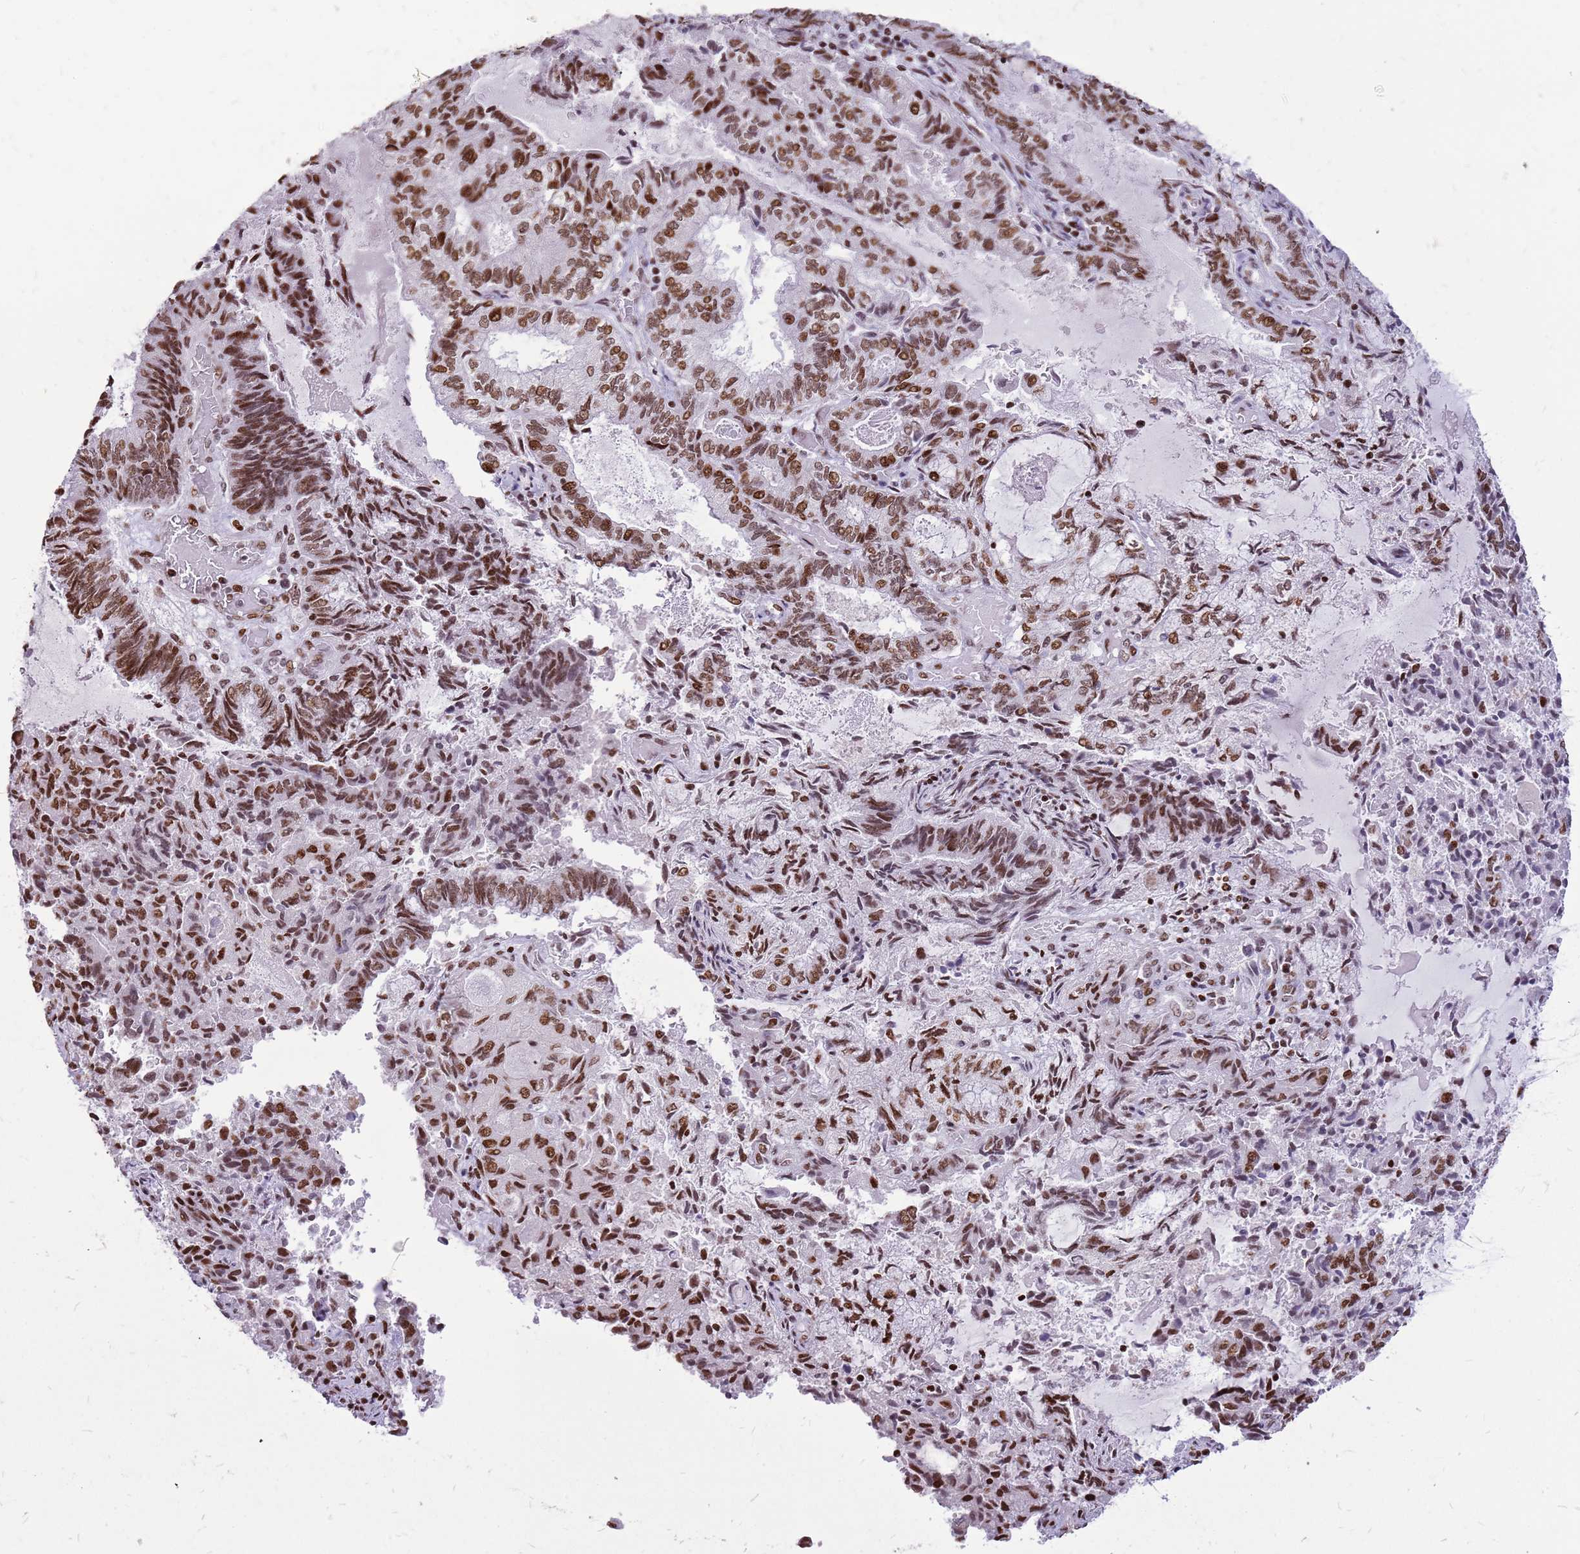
{"staining": {"intensity": "moderate", "quantity": ">75%", "location": "nuclear"}, "tissue": "endometrial cancer", "cell_type": "Tumor cells", "image_type": "cancer", "snomed": [{"axis": "morphology", "description": "Adenocarcinoma, NOS"}, {"axis": "topography", "description": "Endometrium"}], "caption": "High-magnification brightfield microscopy of endometrial cancer stained with DAB (3,3'-diaminobenzidine) (brown) and counterstained with hematoxylin (blue). tumor cells exhibit moderate nuclear staining is identified in about>75% of cells. Using DAB (3,3'-diaminobenzidine) (brown) and hematoxylin (blue) stains, captured at high magnification using brightfield microscopy.", "gene": "WASHC4", "patient": {"sex": "female", "age": 80}}